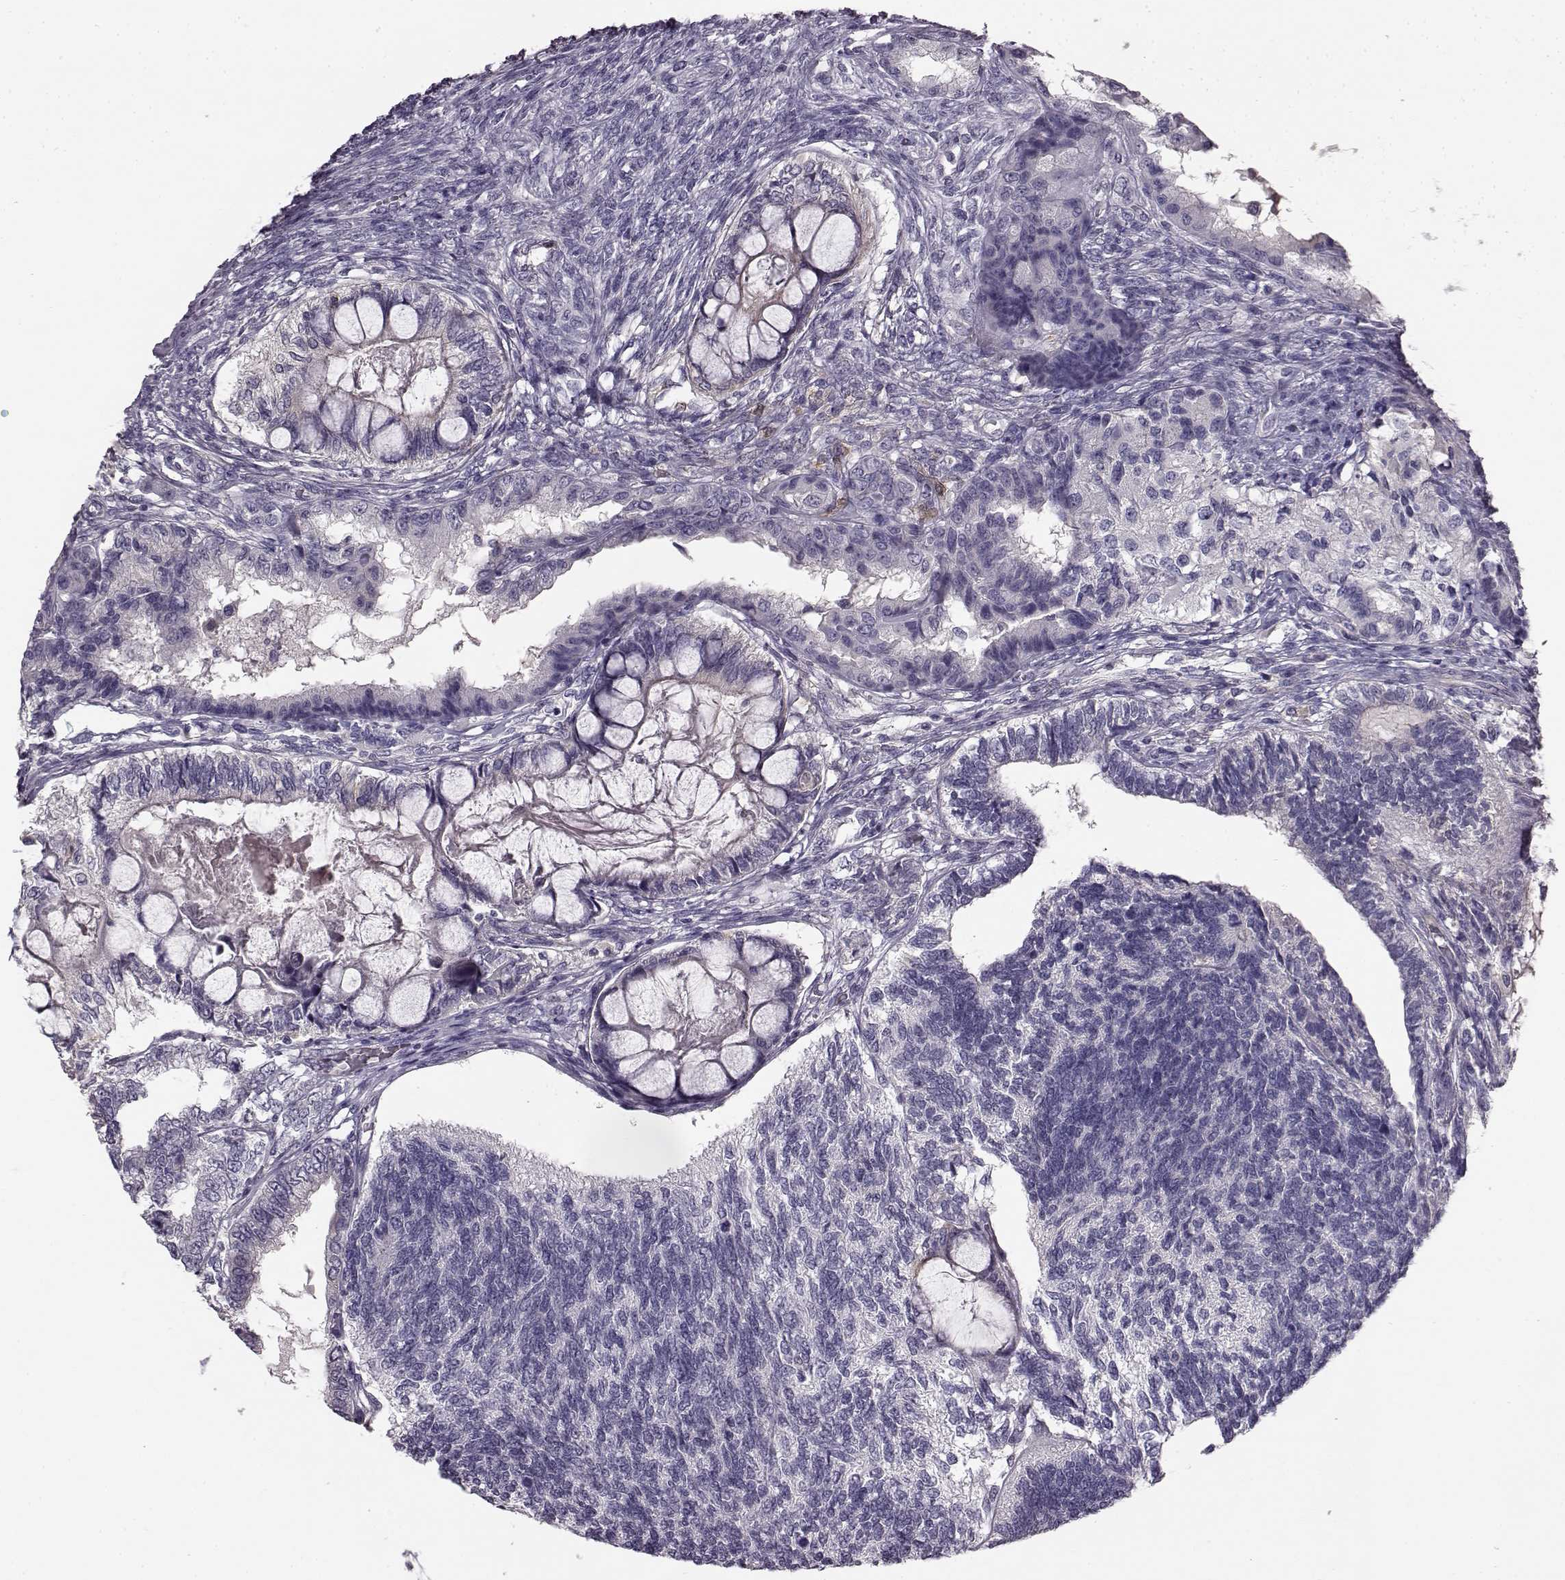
{"staining": {"intensity": "negative", "quantity": "none", "location": "none"}, "tissue": "testis cancer", "cell_type": "Tumor cells", "image_type": "cancer", "snomed": [{"axis": "morphology", "description": "Seminoma, NOS"}, {"axis": "morphology", "description": "Carcinoma, Embryonal, NOS"}, {"axis": "topography", "description": "Testis"}], "caption": "This is a histopathology image of immunohistochemistry staining of testis cancer (seminoma), which shows no positivity in tumor cells. (DAB IHC with hematoxylin counter stain).", "gene": "KRT85", "patient": {"sex": "male", "age": 41}}